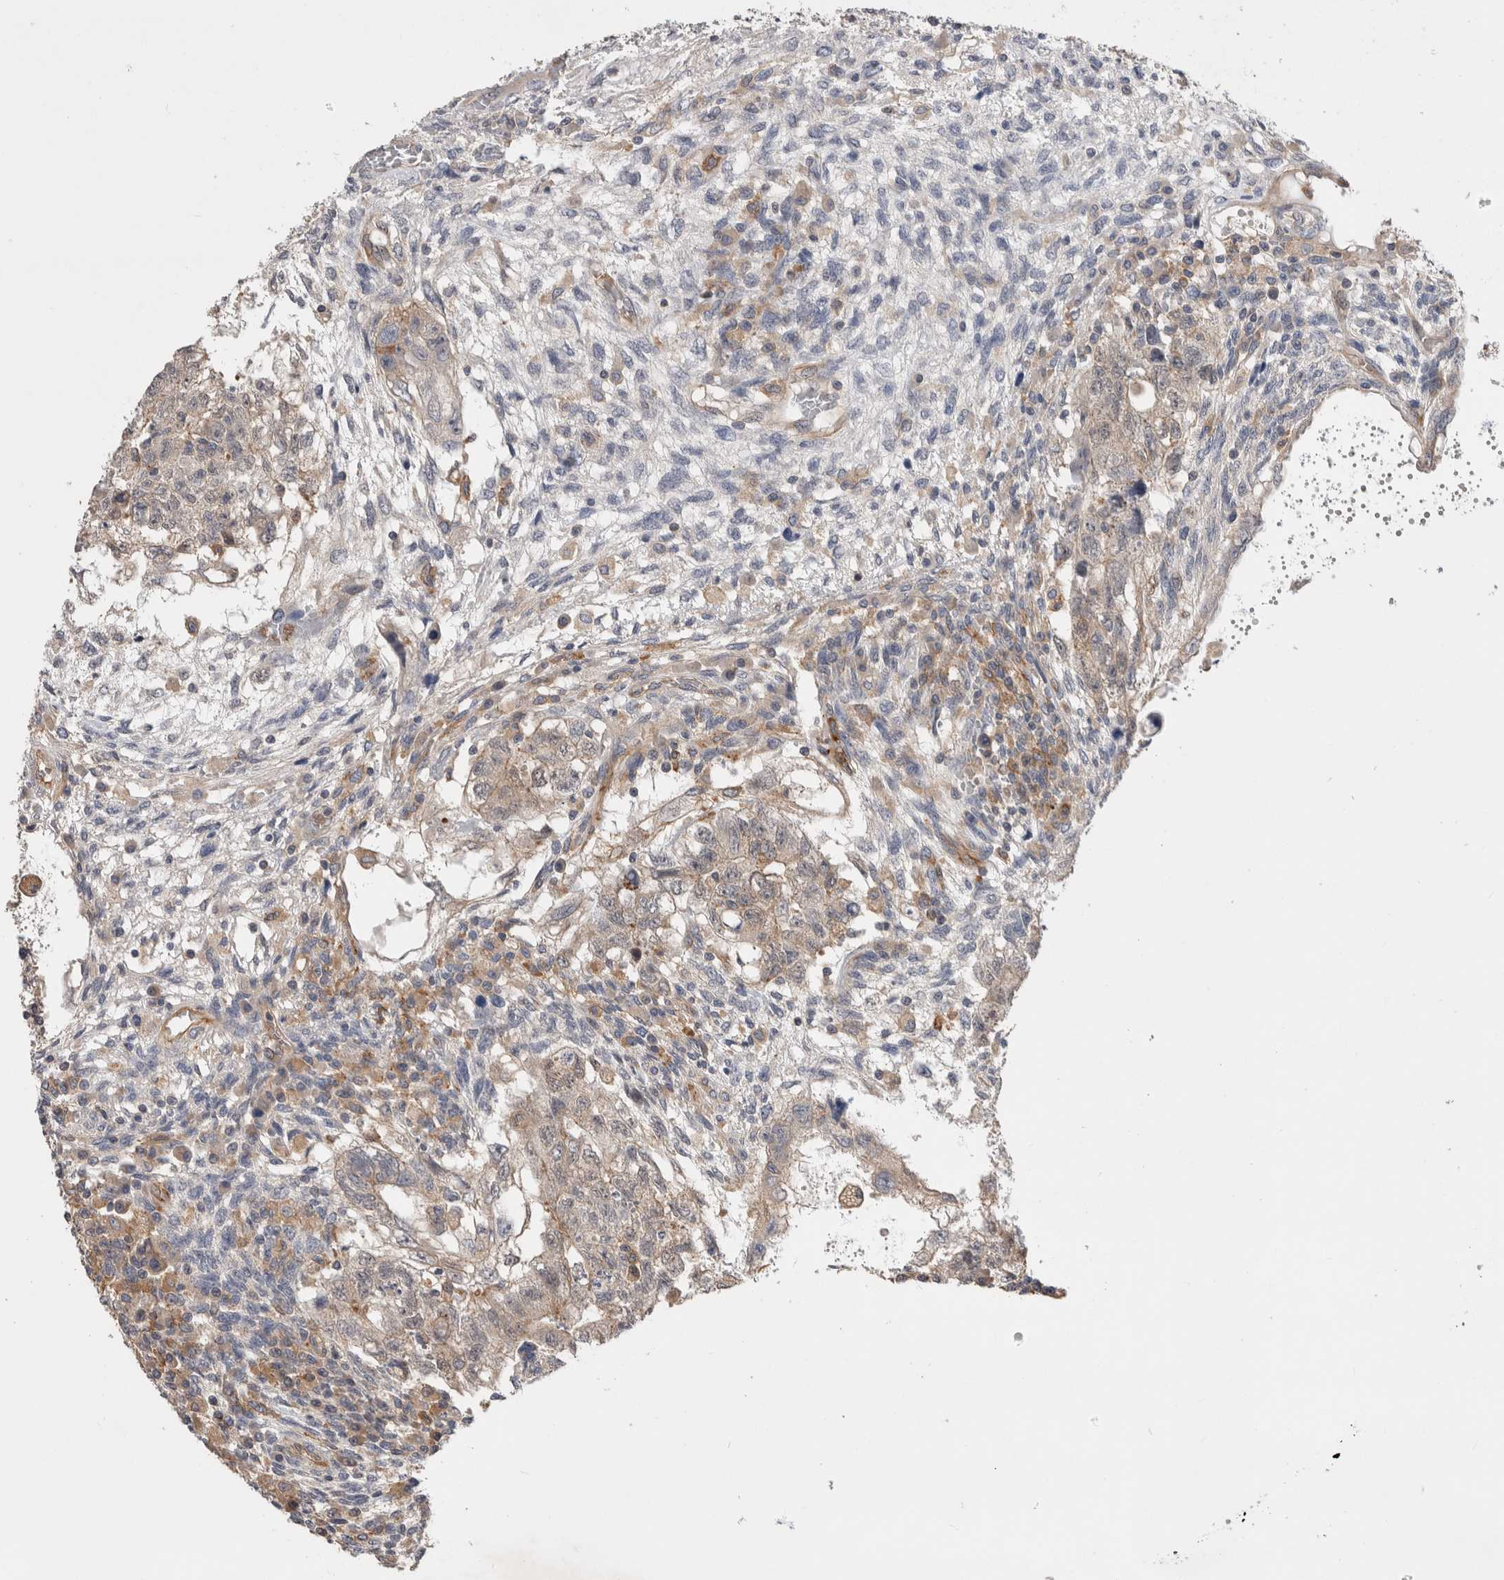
{"staining": {"intensity": "weak", "quantity": ">75%", "location": "cytoplasmic/membranous"}, "tissue": "testis cancer", "cell_type": "Tumor cells", "image_type": "cancer", "snomed": [{"axis": "morphology", "description": "Normal tissue, NOS"}, {"axis": "morphology", "description": "Carcinoma, Embryonal, NOS"}, {"axis": "topography", "description": "Testis"}], "caption": "High-magnification brightfield microscopy of testis embryonal carcinoma stained with DAB (3,3'-diaminobenzidine) (brown) and counterstained with hematoxylin (blue). tumor cells exhibit weak cytoplasmic/membranous staining is seen in approximately>75% of cells. (DAB IHC, brown staining for protein, blue staining for nuclei).", "gene": "BNIP2", "patient": {"sex": "male", "age": 36}}